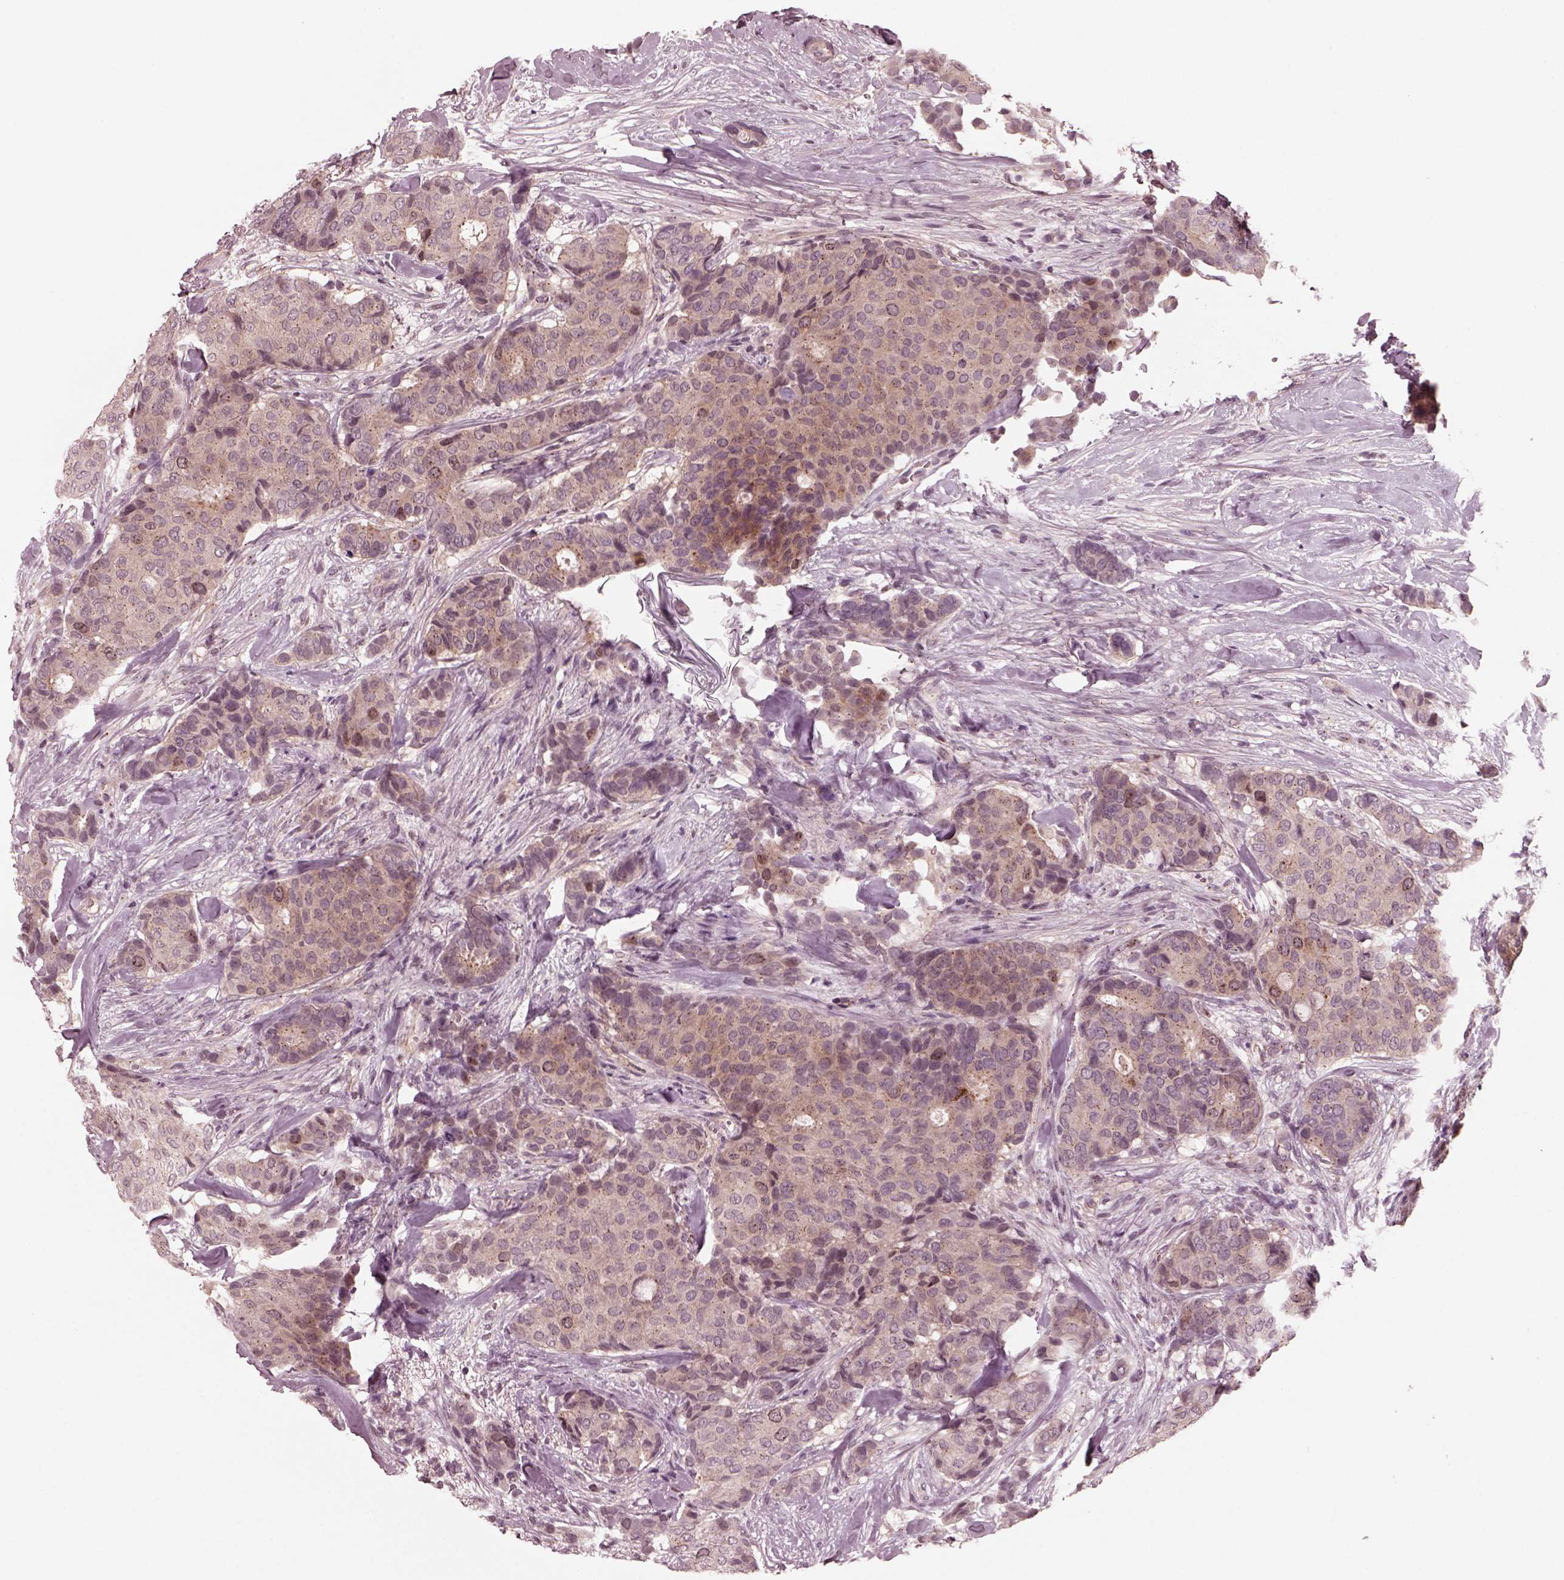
{"staining": {"intensity": "weak", "quantity": "<25%", "location": "cytoplasmic/membranous"}, "tissue": "breast cancer", "cell_type": "Tumor cells", "image_type": "cancer", "snomed": [{"axis": "morphology", "description": "Duct carcinoma"}, {"axis": "topography", "description": "Breast"}], "caption": "This is an IHC image of intraductal carcinoma (breast). There is no staining in tumor cells.", "gene": "SAXO1", "patient": {"sex": "female", "age": 75}}